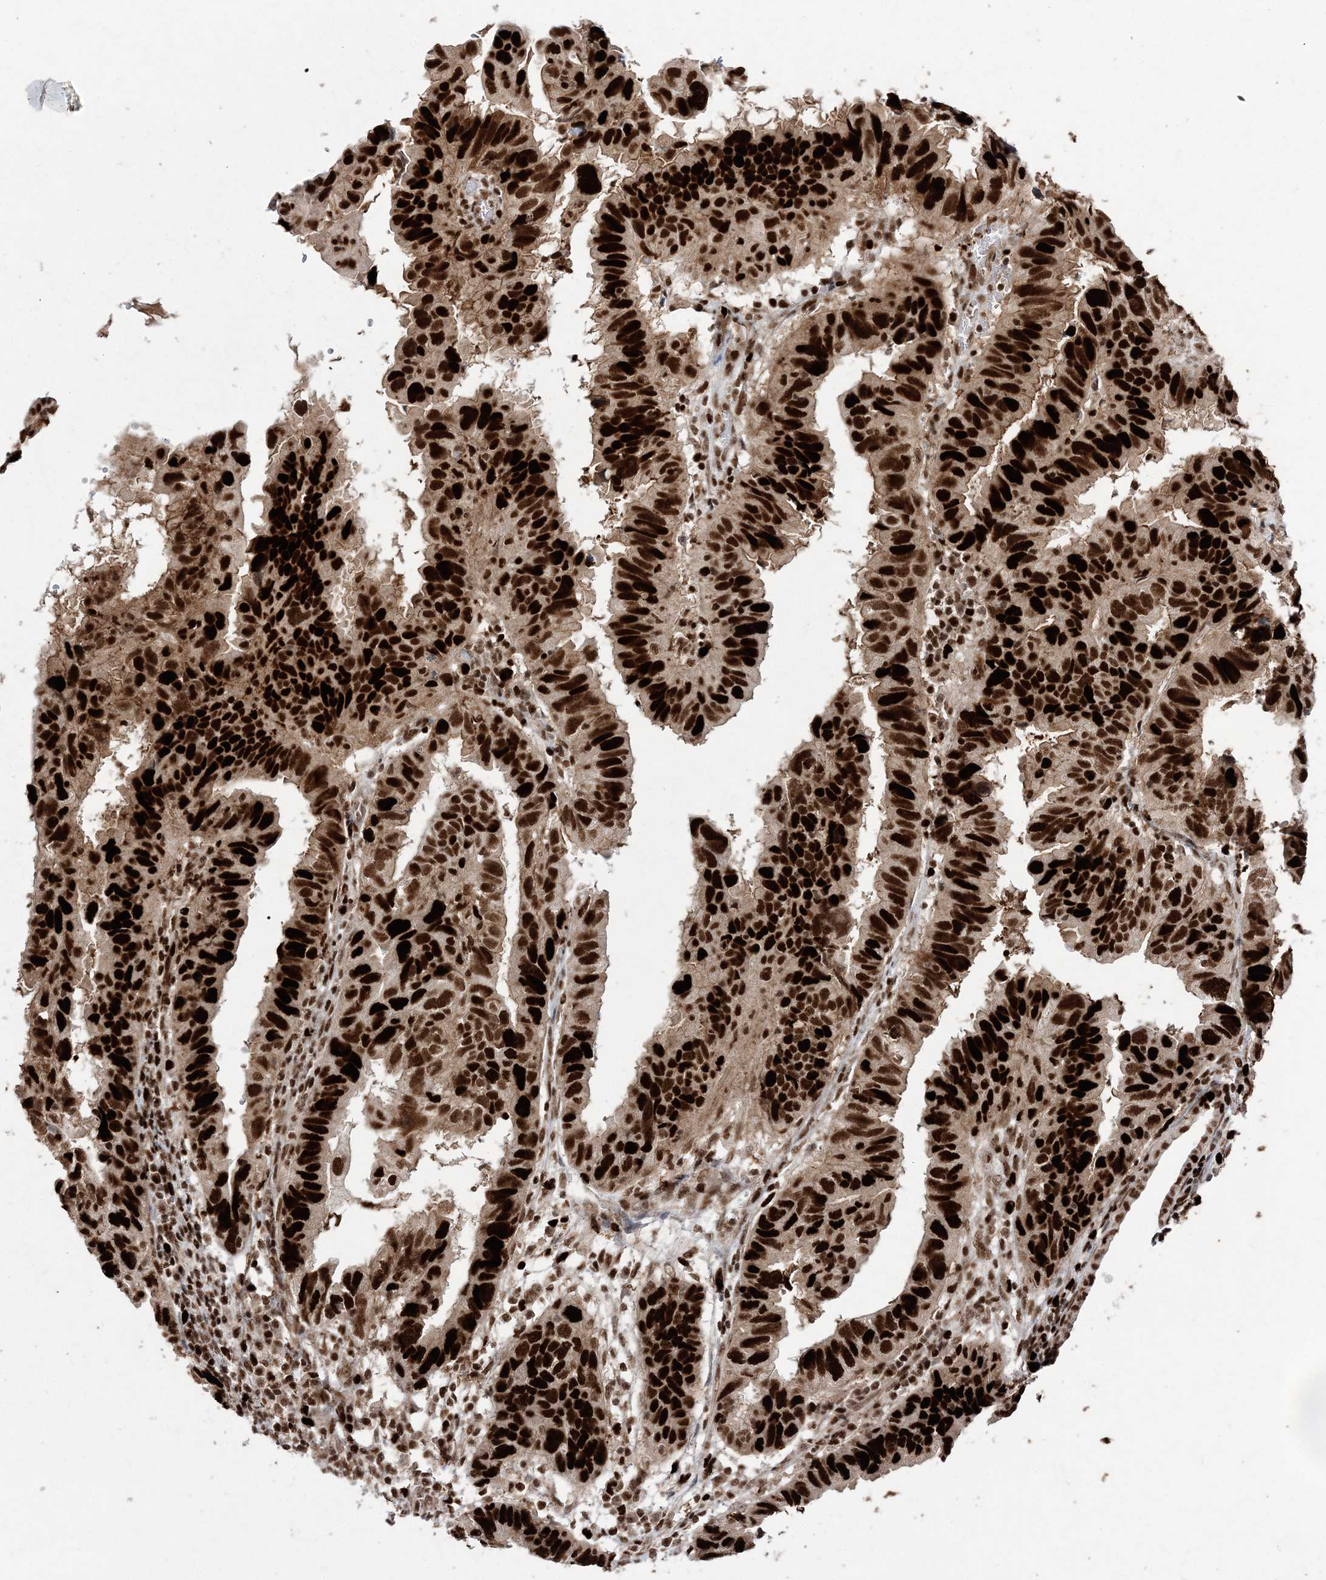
{"staining": {"intensity": "strong", "quantity": ">75%", "location": "nuclear"}, "tissue": "endometrial cancer", "cell_type": "Tumor cells", "image_type": "cancer", "snomed": [{"axis": "morphology", "description": "Adenocarcinoma, NOS"}, {"axis": "topography", "description": "Uterus"}], "caption": "Human endometrial cancer stained with a brown dye exhibits strong nuclear positive staining in approximately >75% of tumor cells.", "gene": "LIG1", "patient": {"sex": "female", "age": 77}}